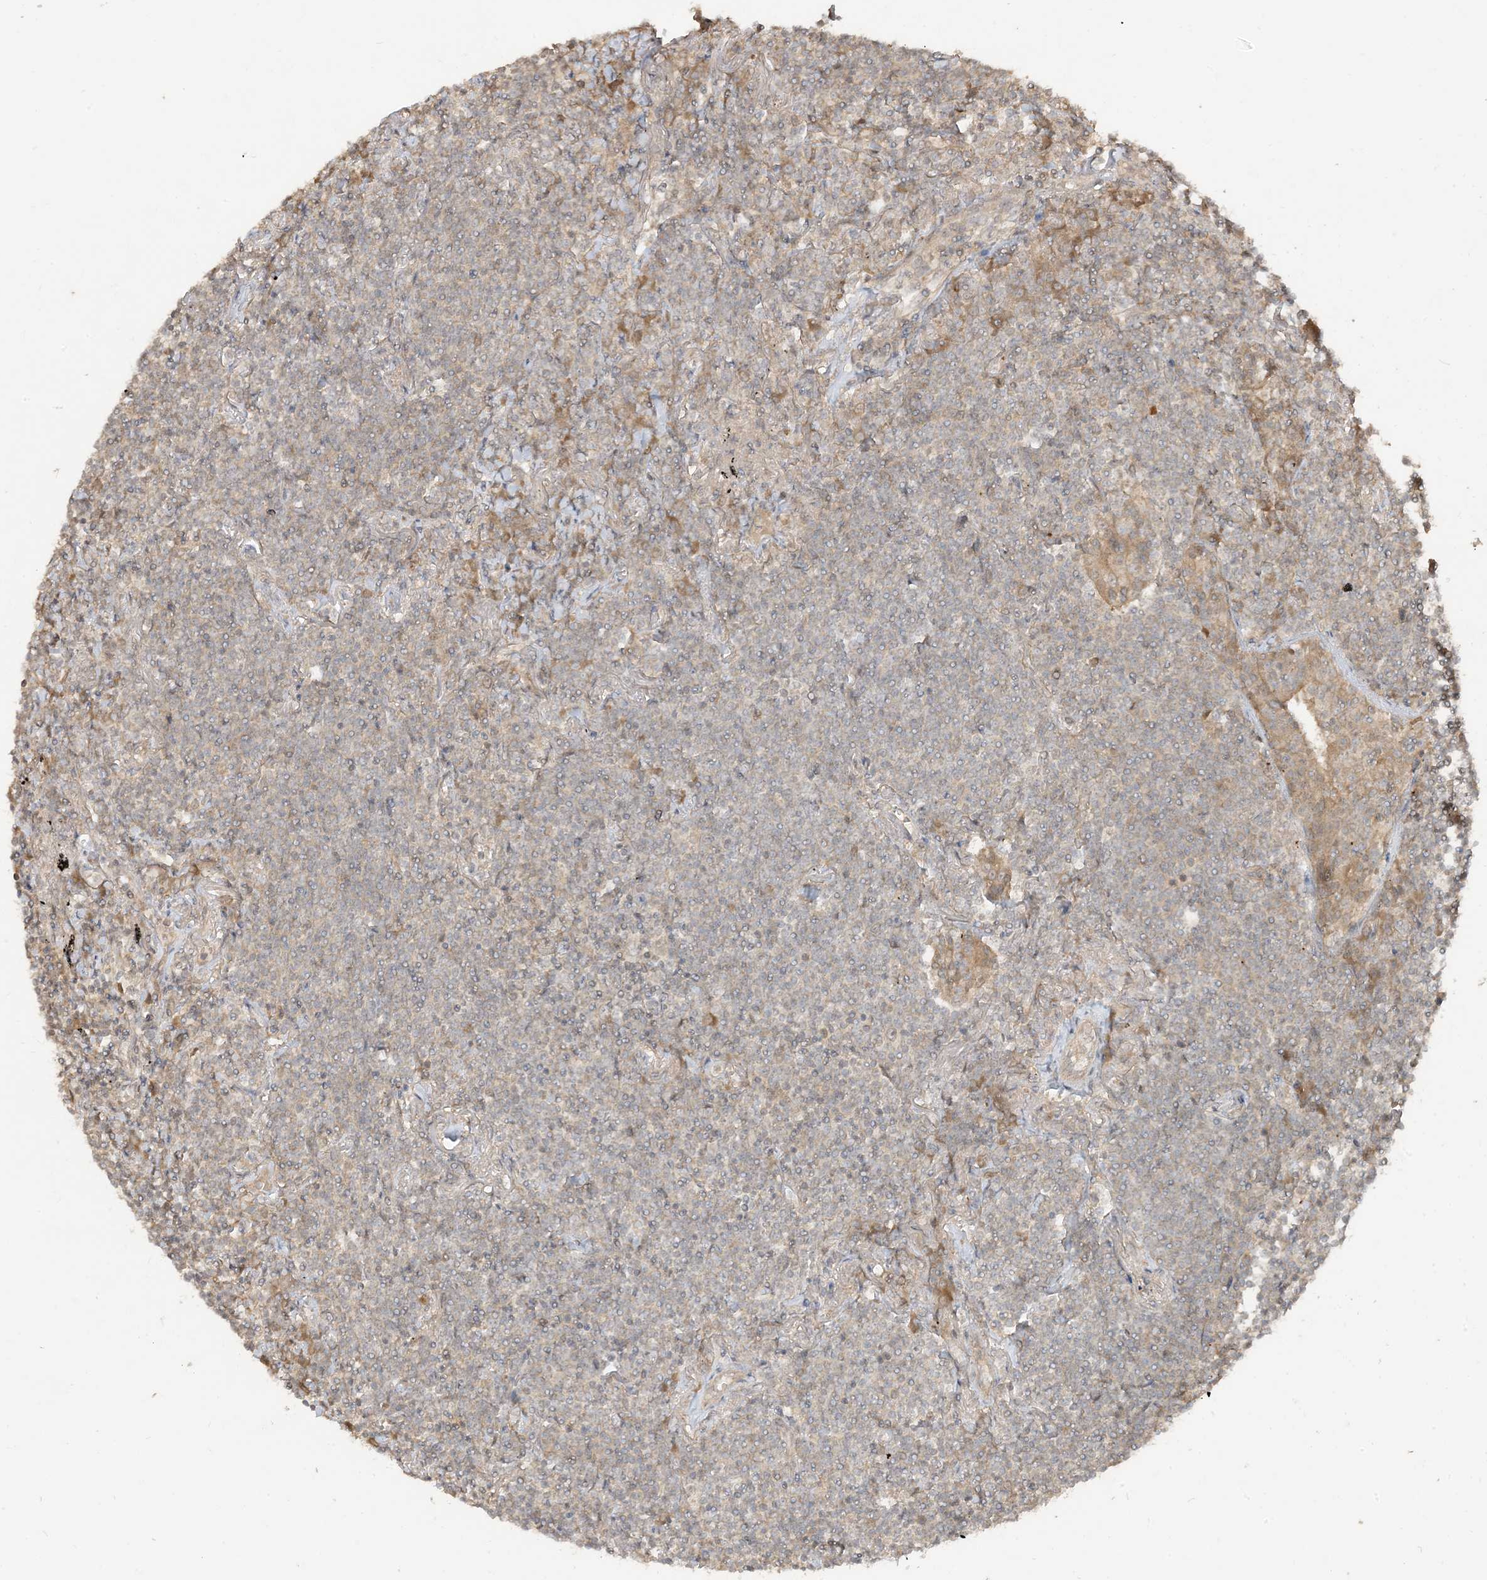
{"staining": {"intensity": "negative", "quantity": "none", "location": "none"}, "tissue": "lymphoma", "cell_type": "Tumor cells", "image_type": "cancer", "snomed": [{"axis": "morphology", "description": "Malignant lymphoma, non-Hodgkin's type, Low grade"}, {"axis": "topography", "description": "Lung"}], "caption": "The histopathology image reveals no staining of tumor cells in malignant lymphoma, non-Hodgkin's type (low-grade).", "gene": "TBCC", "patient": {"sex": "female", "age": 71}}